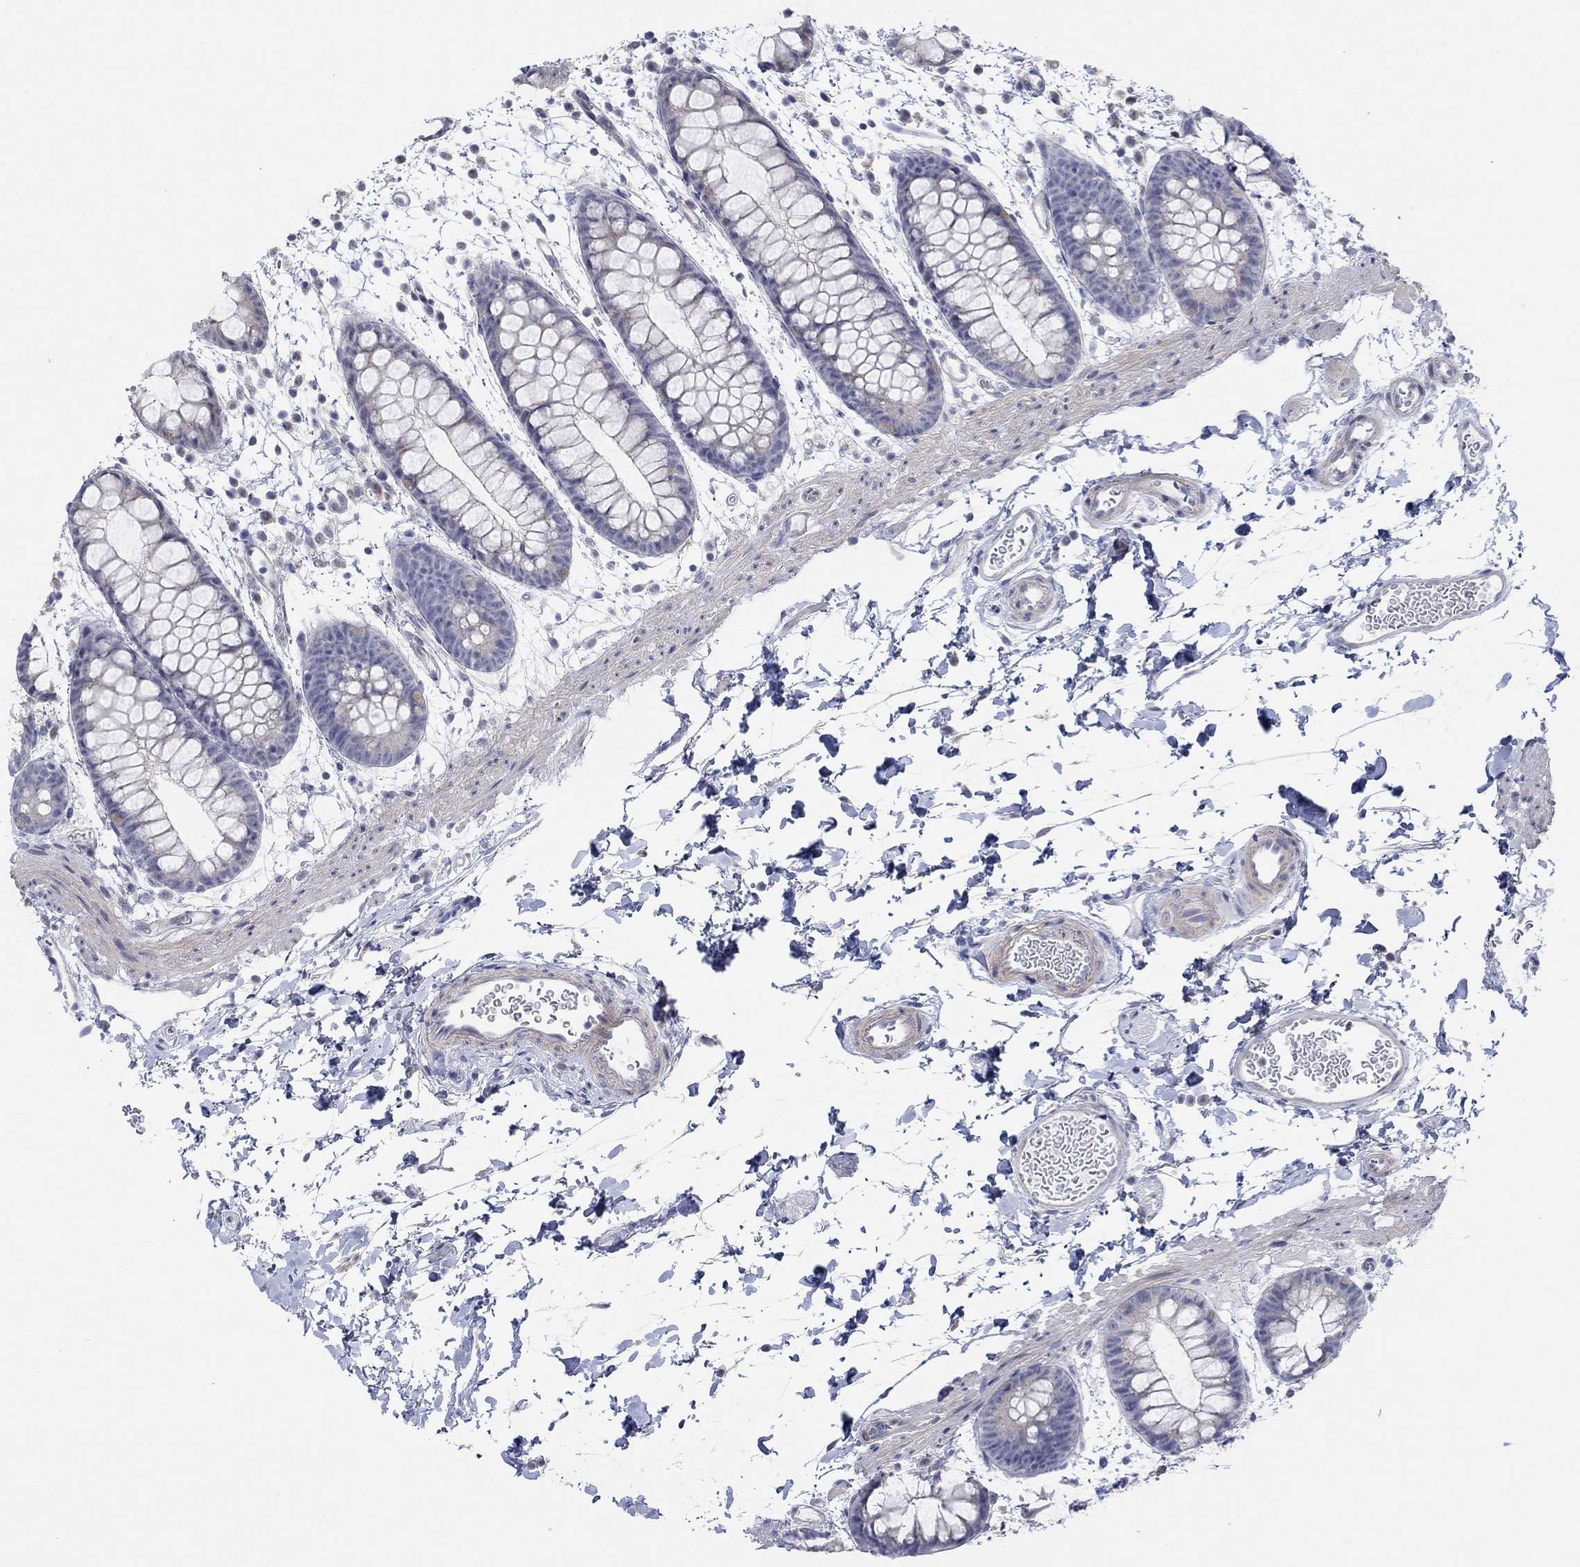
{"staining": {"intensity": "negative", "quantity": "none", "location": "none"}, "tissue": "rectum", "cell_type": "Glandular cells", "image_type": "normal", "snomed": [{"axis": "morphology", "description": "Normal tissue, NOS"}, {"axis": "topography", "description": "Rectum"}], "caption": "The immunohistochemistry (IHC) image has no significant positivity in glandular cells of rectum. Nuclei are stained in blue.", "gene": "KRT222", "patient": {"sex": "male", "age": 57}}